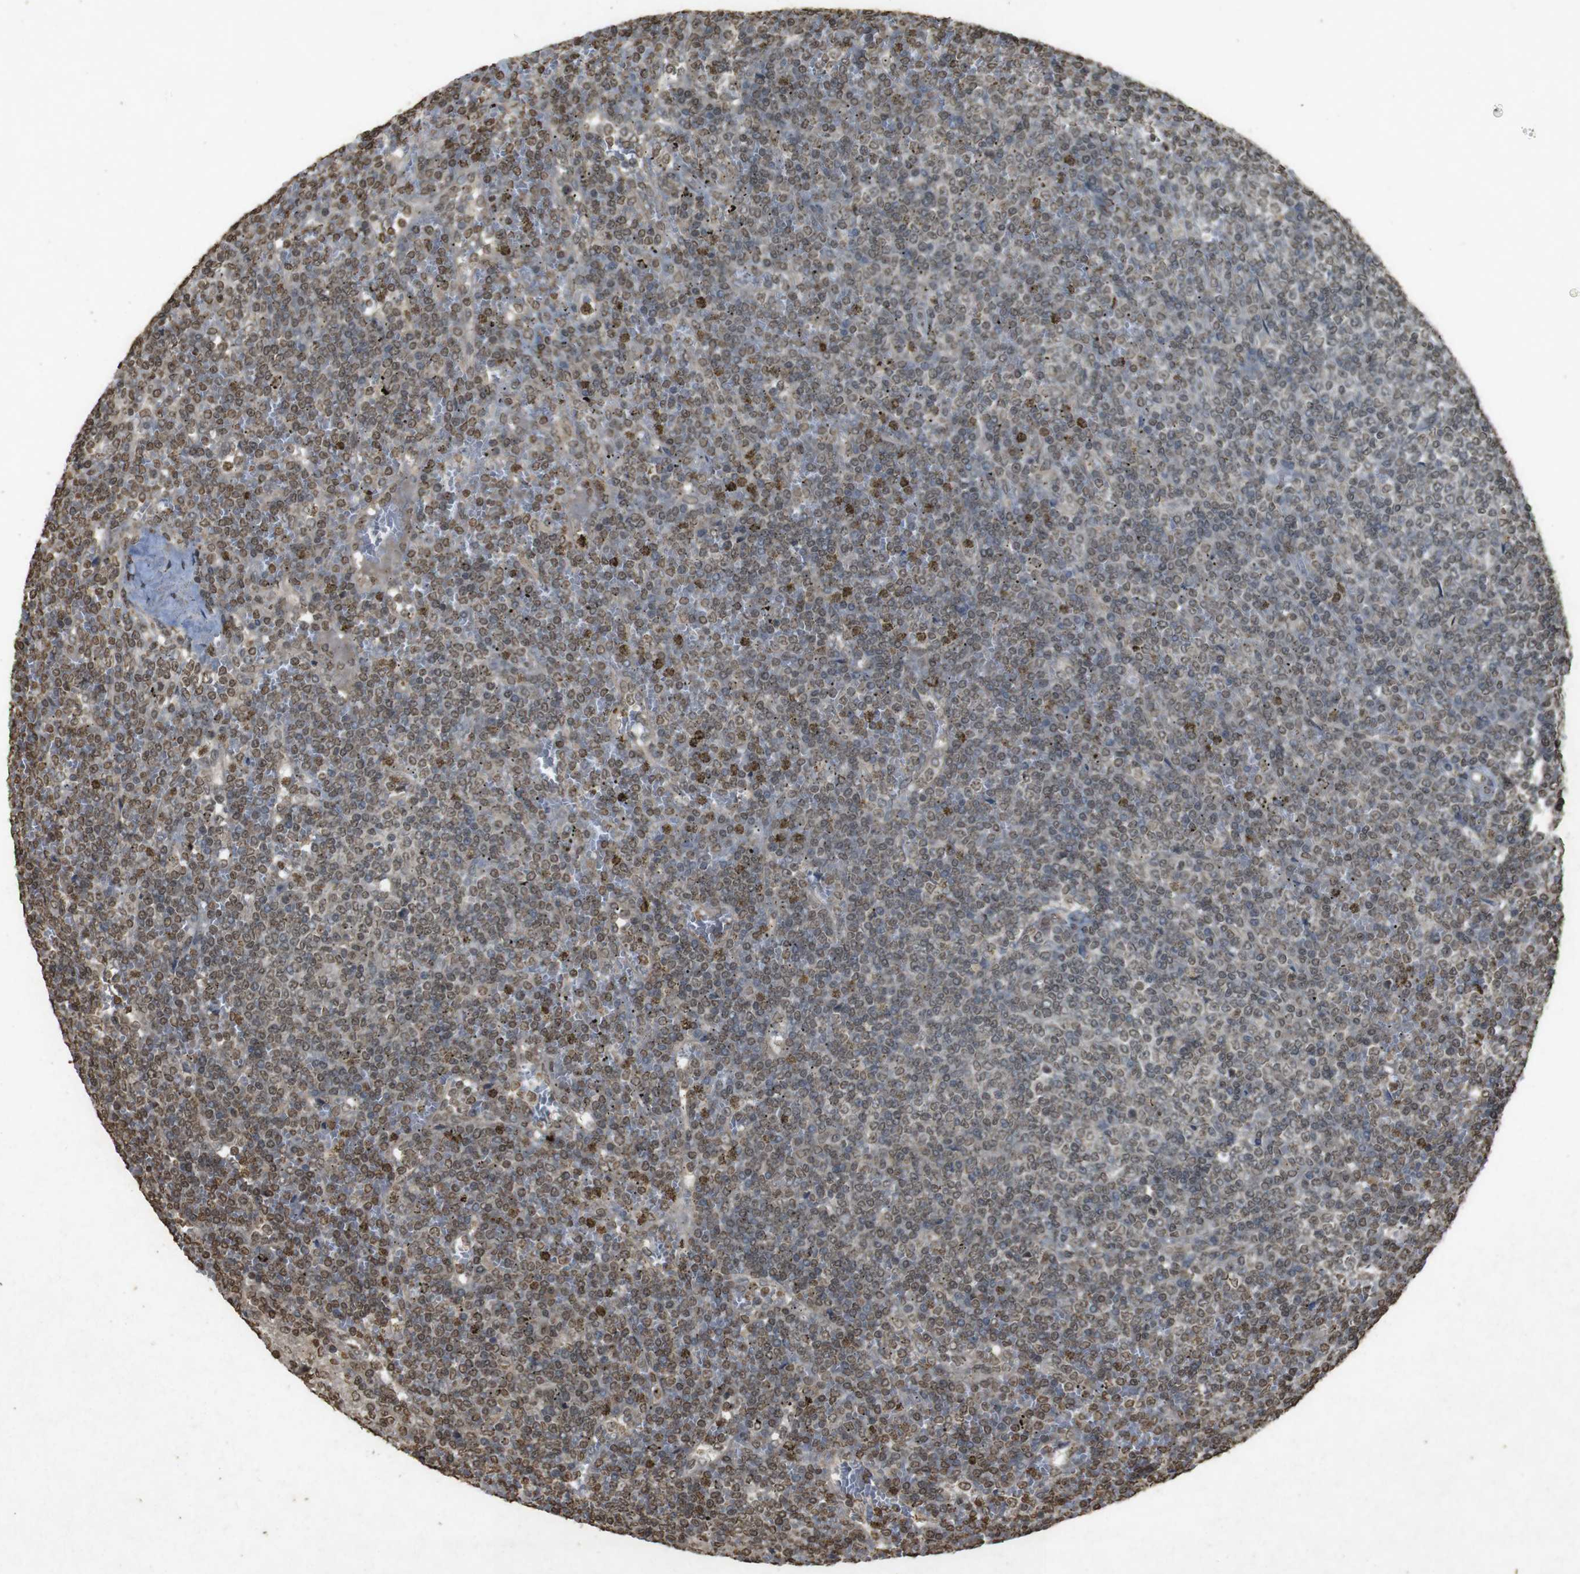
{"staining": {"intensity": "weak", "quantity": ">75%", "location": "nuclear"}, "tissue": "lymphoma", "cell_type": "Tumor cells", "image_type": "cancer", "snomed": [{"axis": "morphology", "description": "Malignant lymphoma, non-Hodgkin's type, Low grade"}, {"axis": "topography", "description": "Spleen"}], "caption": "Human lymphoma stained with a brown dye reveals weak nuclear positive positivity in approximately >75% of tumor cells.", "gene": "ORC4", "patient": {"sex": "female", "age": 19}}